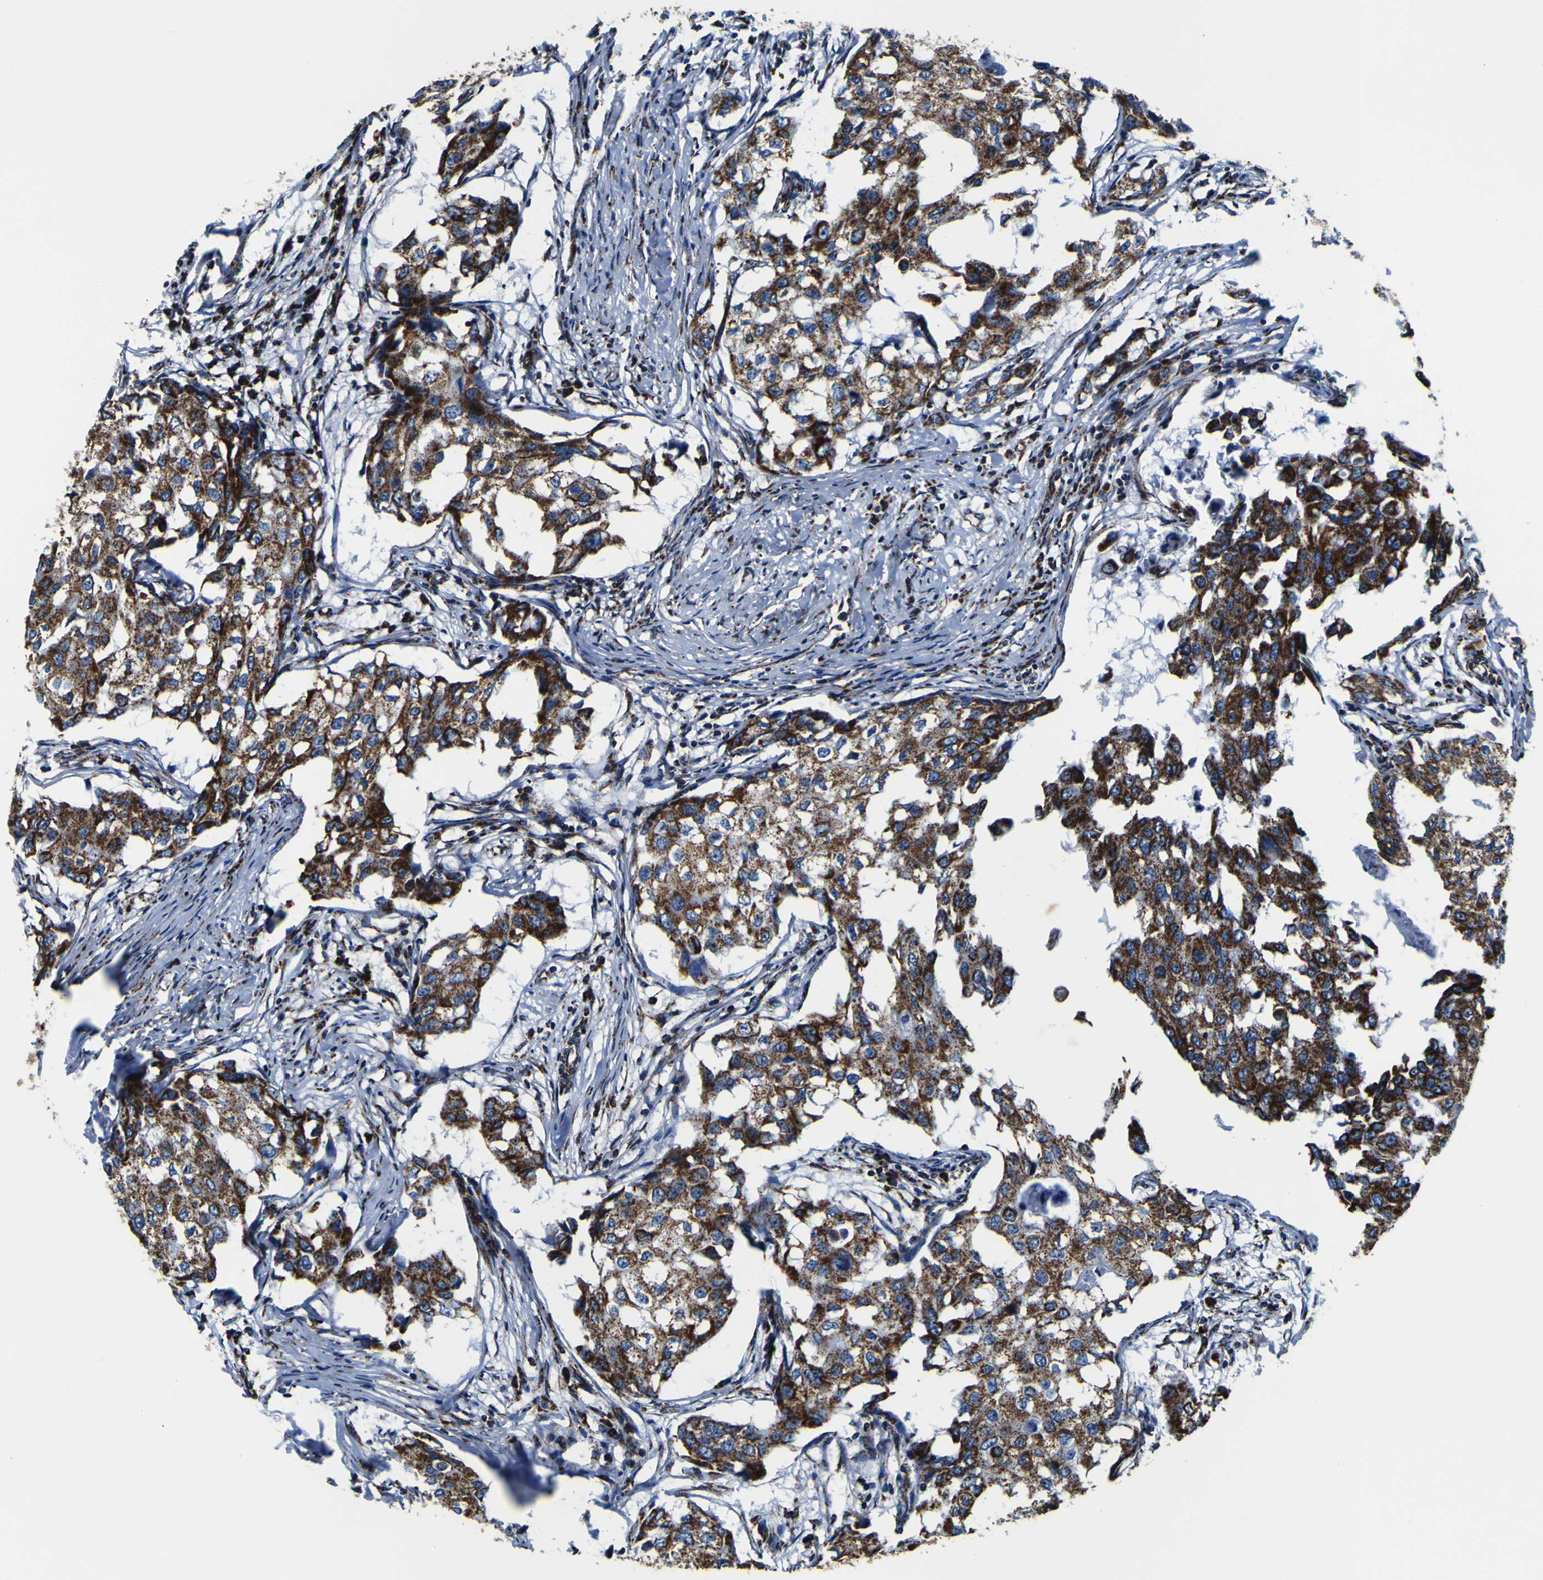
{"staining": {"intensity": "strong", "quantity": ">75%", "location": "cytoplasmic/membranous"}, "tissue": "breast cancer", "cell_type": "Tumor cells", "image_type": "cancer", "snomed": [{"axis": "morphology", "description": "Duct carcinoma"}, {"axis": "topography", "description": "Breast"}], "caption": "Approximately >75% of tumor cells in breast cancer exhibit strong cytoplasmic/membranous protein positivity as visualized by brown immunohistochemical staining.", "gene": "PTRH2", "patient": {"sex": "female", "age": 27}}